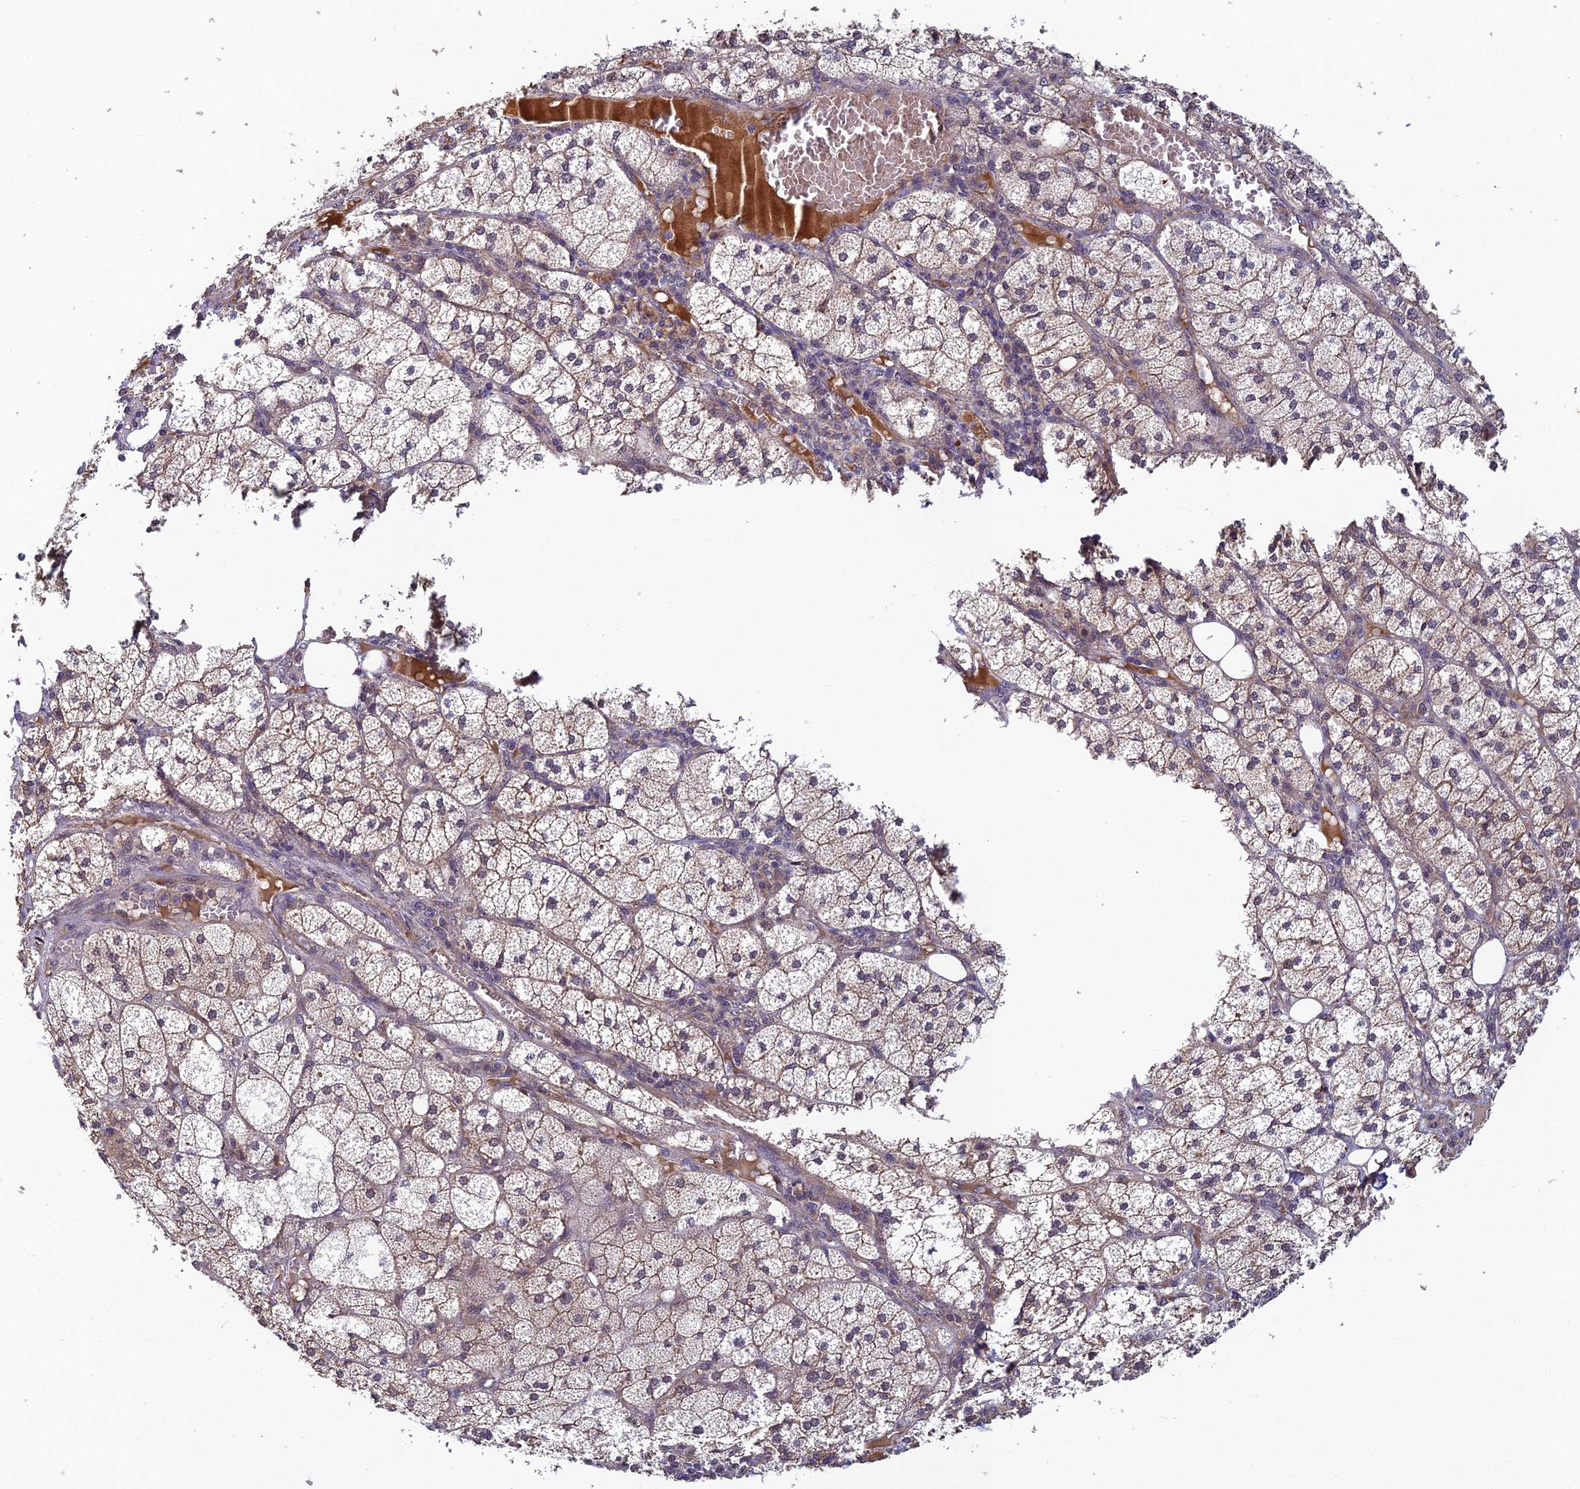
{"staining": {"intensity": "weak", "quantity": "25%-75%", "location": "cytoplasmic/membranous"}, "tissue": "adrenal gland", "cell_type": "Glandular cells", "image_type": "normal", "snomed": [{"axis": "morphology", "description": "Normal tissue, NOS"}, {"axis": "topography", "description": "Adrenal gland"}], "caption": "Immunohistochemical staining of benign human adrenal gland shows weak cytoplasmic/membranous protein staining in approximately 25%-75% of glandular cells. (DAB = brown stain, brightfield microscopy at high magnification).", "gene": "PIKFYVE", "patient": {"sex": "female", "age": 61}}